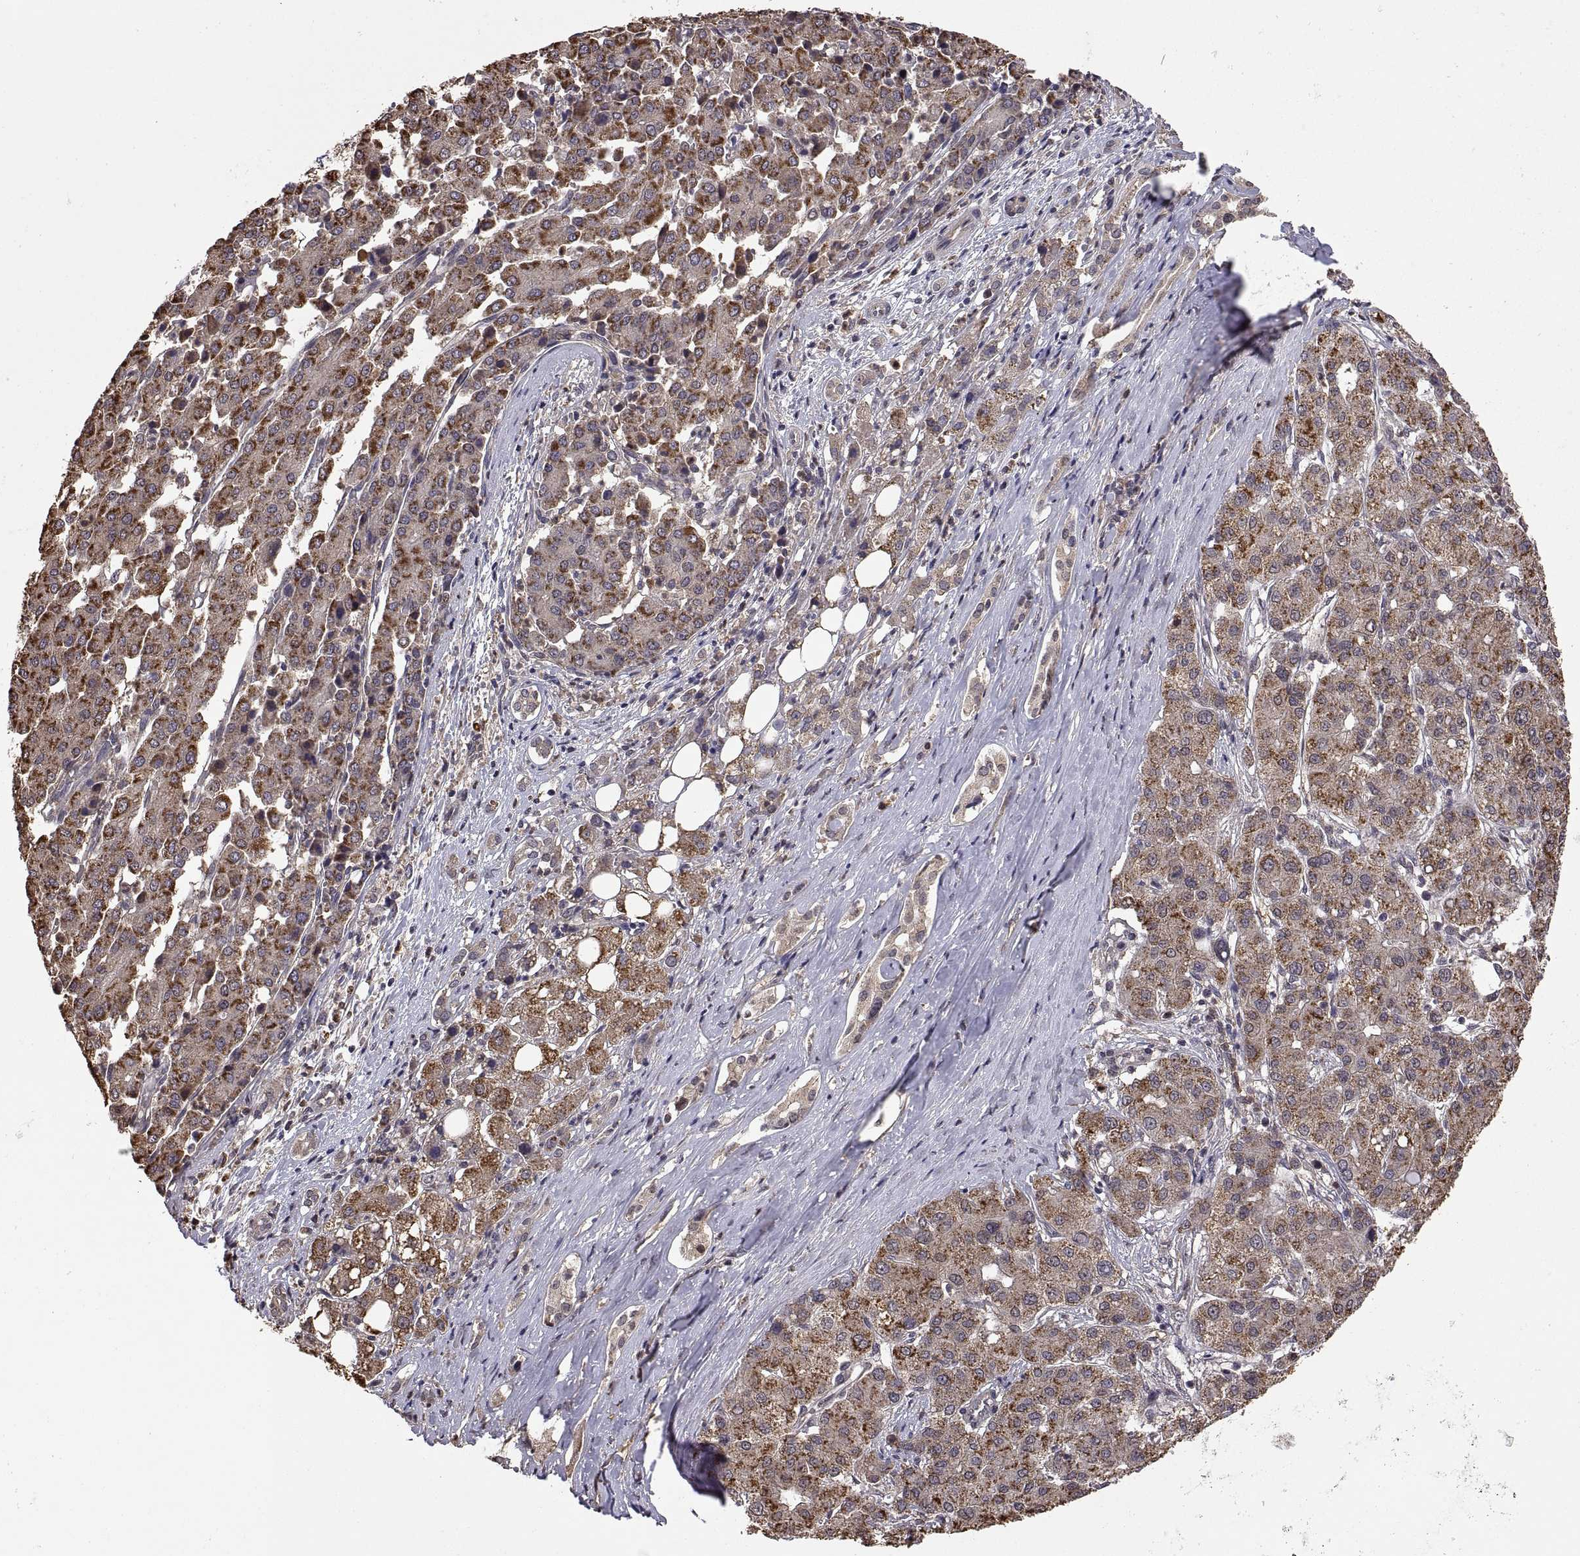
{"staining": {"intensity": "moderate", "quantity": "25%-75%", "location": "cytoplasmic/membranous"}, "tissue": "liver cancer", "cell_type": "Tumor cells", "image_type": "cancer", "snomed": [{"axis": "morphology", "description": "Carcinoma, Hepatocellular, NOS"}, {"axis": "topography", "description": "Liver"}], "caption": "Immunohistochemistry (IHC) of liver hepatocellular carcinoma exhibits medium levels of moderate cytoplasmic/membranous expression in approximately 25%-75% of tumor cells. The staining was performed using DAB (3,3'-diaminobenzidine) to visualize the protein expression in brown, while the nuclei were stained in blue with hematoxylin (Magnification: 20x).", "gene": "ZNRF2", "patient": {"sex": "male", "age": 65}}